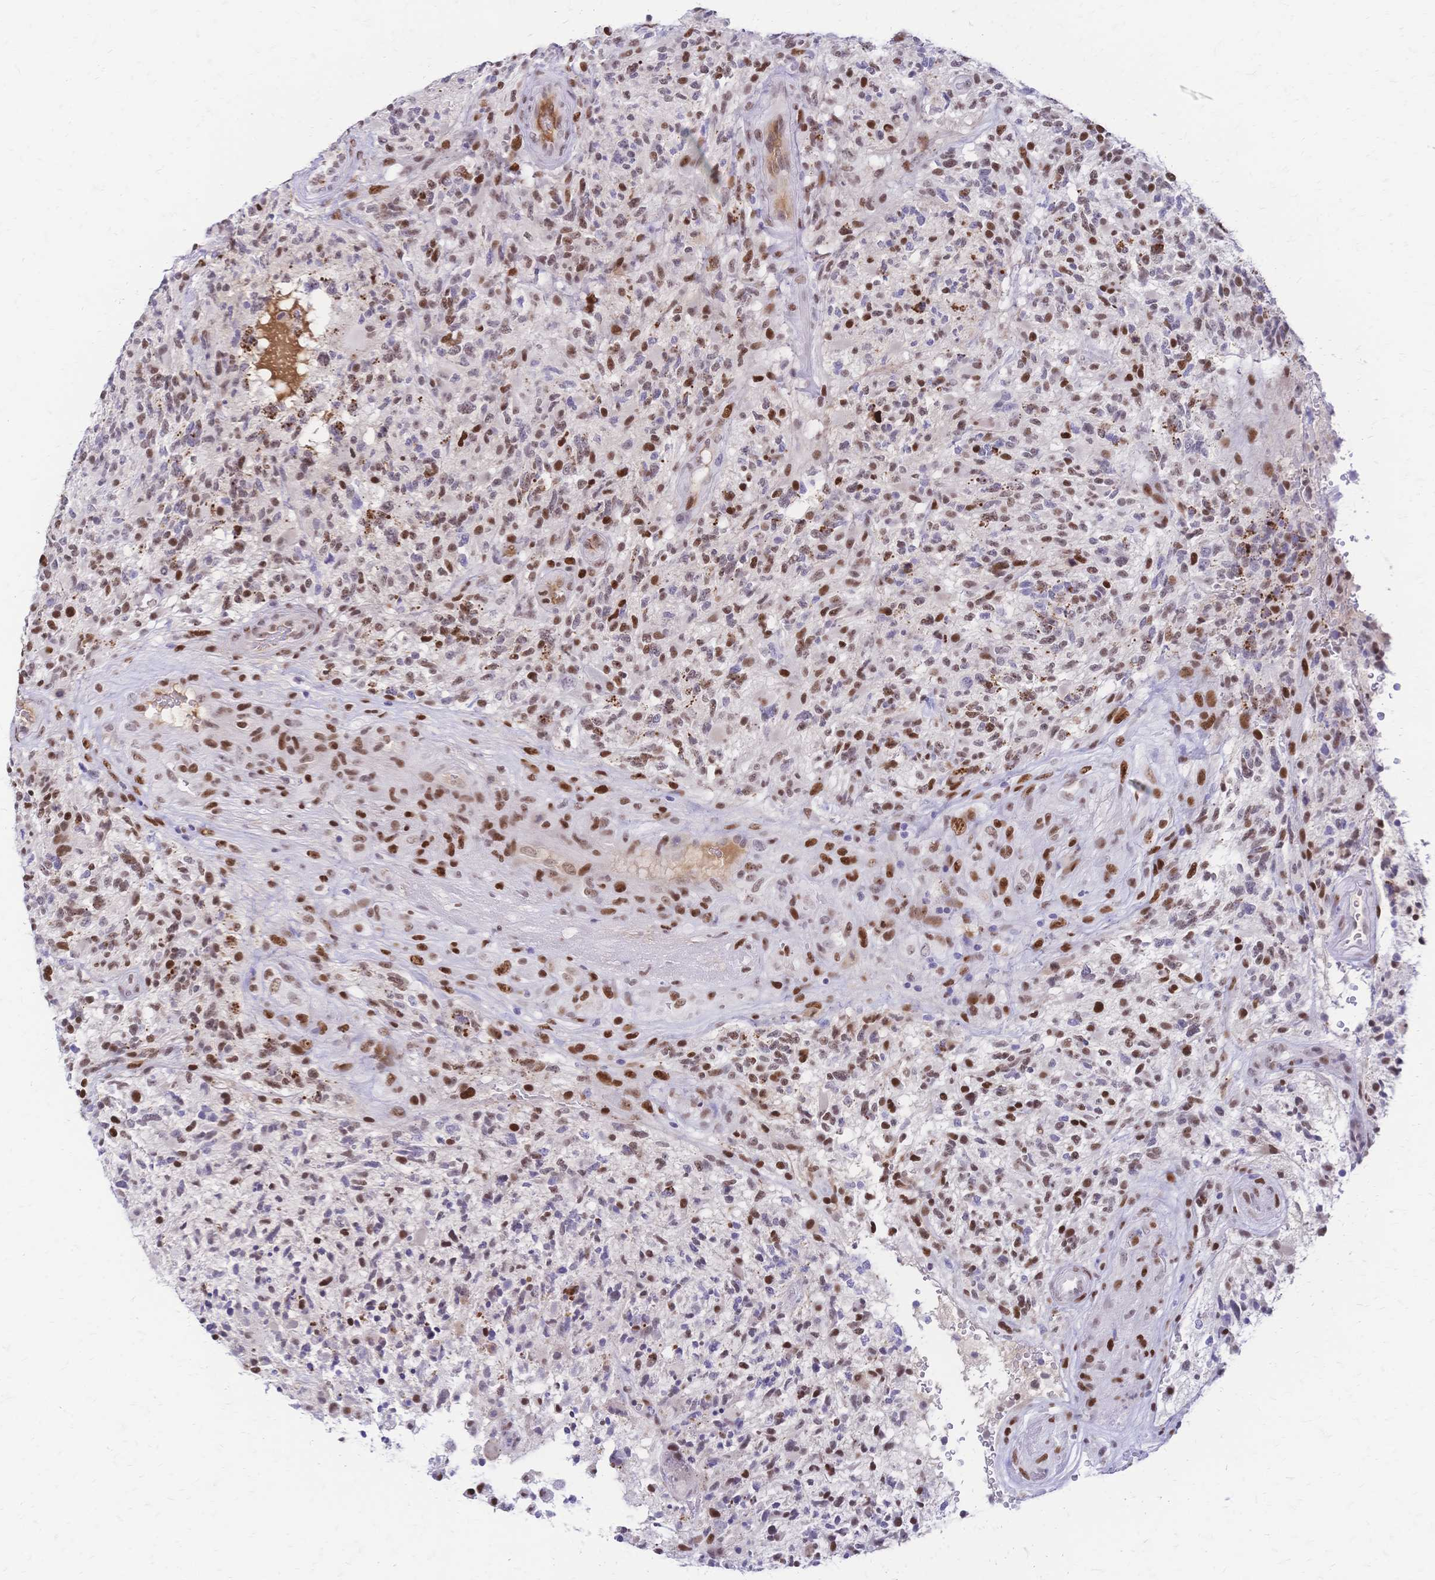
{"staining": {"intensity": "moderate", "quantity": "25%-75%", "location": "nuclear"}, "tissue": "glioma", "cell_type": "Tumor cells", "image_type": "cancer", "snomed": [{"axis": "morphology", "description": "Glioma, malignant, High grade"}, {"axis": "topography", "description": "Brain"}], "caption": "Human glioma stained with a protein marker exhibits moderate staining in tumor cells.", "gene": "NFIC", "patient": {"sex": "female", "age": 71}}